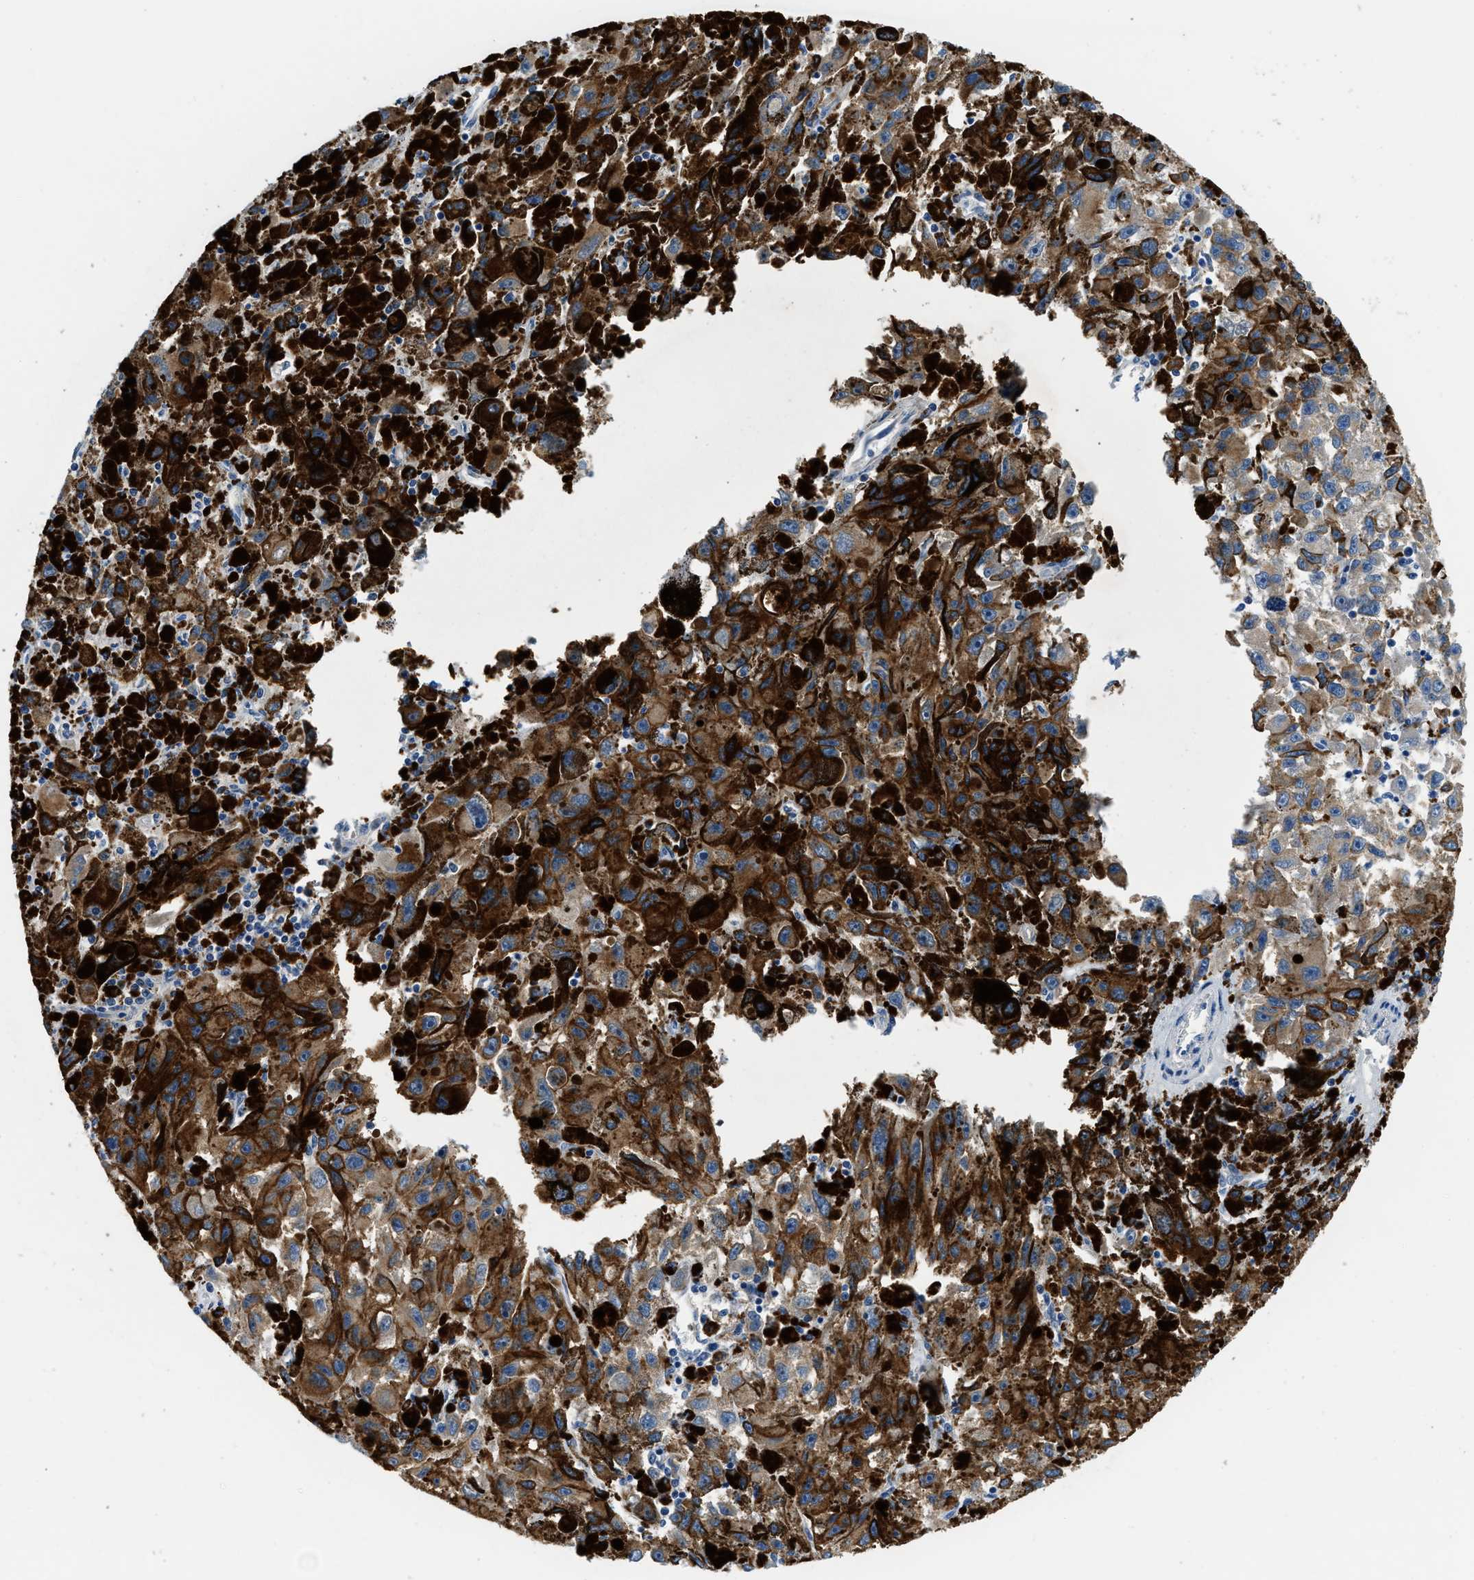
{"staining": {"intensity": "weak", "quantity": ">75%", "location": "cytoplasmic/membranous"}, "tissue": "melanoma", "cell_type": "Tumor cells", "image_type": "cancer", "snomed": [{"axis": "morphology", "description": "Malignant melanoma, NOS"}, {"axis": "topography", "description": "Skin"}], "caption": "Immunohistochemistry (IHC) of malignant melanoma displays low levels of weak cytoplasmic/membranous expression in approximately >75% of tumor cells.", "gene": "ADGRE3", "patient": {"sex": "female", "age": 104}}